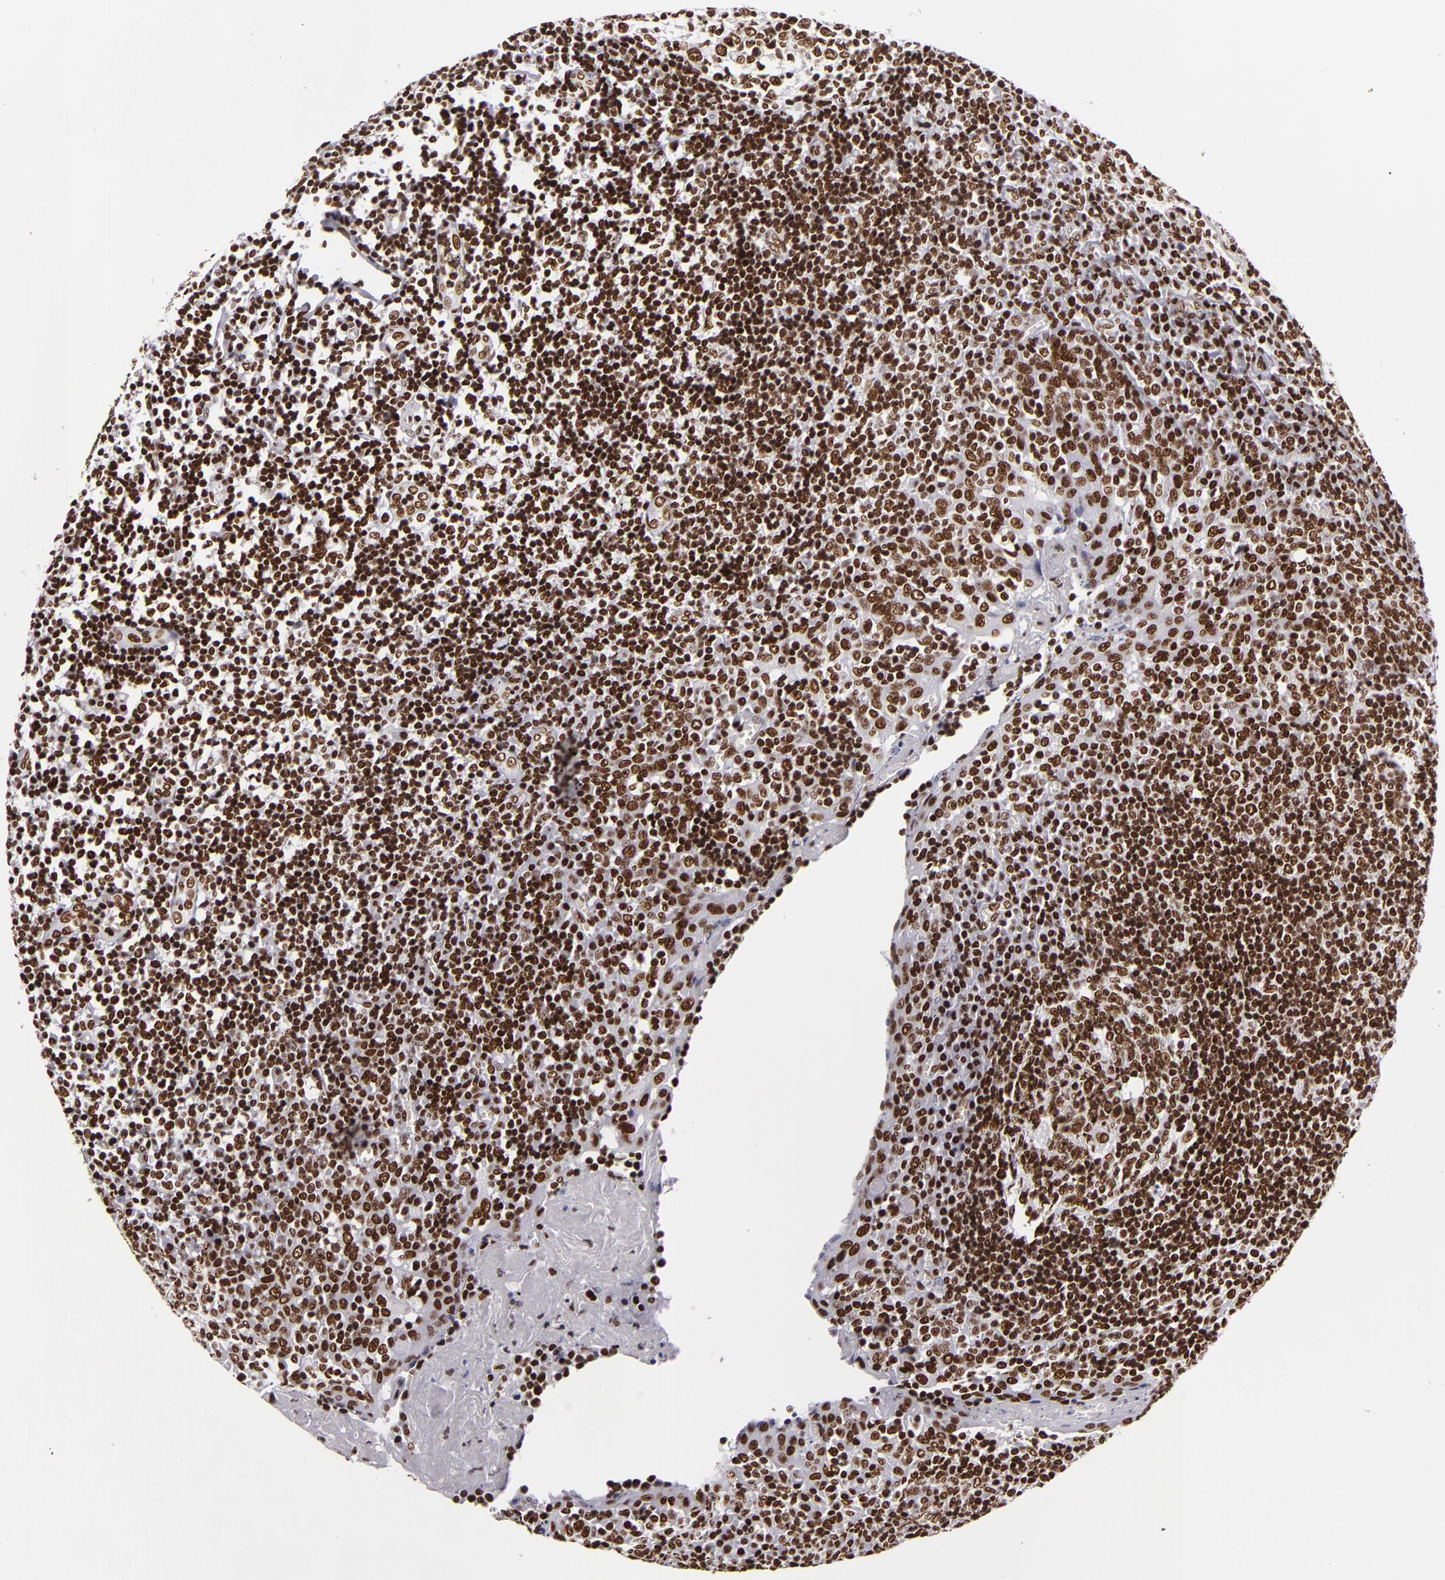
{"staining": {"intensity": "strong", "quantity": ">75%", "location": "nuclear"}, "tissue": "tonsil", "cell_type": "Germinal center cells", "image_type": "normal", "snomed": [{"axis": "morphology", "description": "Normal tissue, NOS"}, {"axis": "topography", "description": "Tonsil"}], "caption": "DAB (3,3'-diaminobenzidine) immunohistochemical staining of benign human tonsil exhibits strong nuclear protein staining in approximately >75% of germinal center cells.", "gene": "SAFB", "patient": {"sex": "female", "age": 41}}